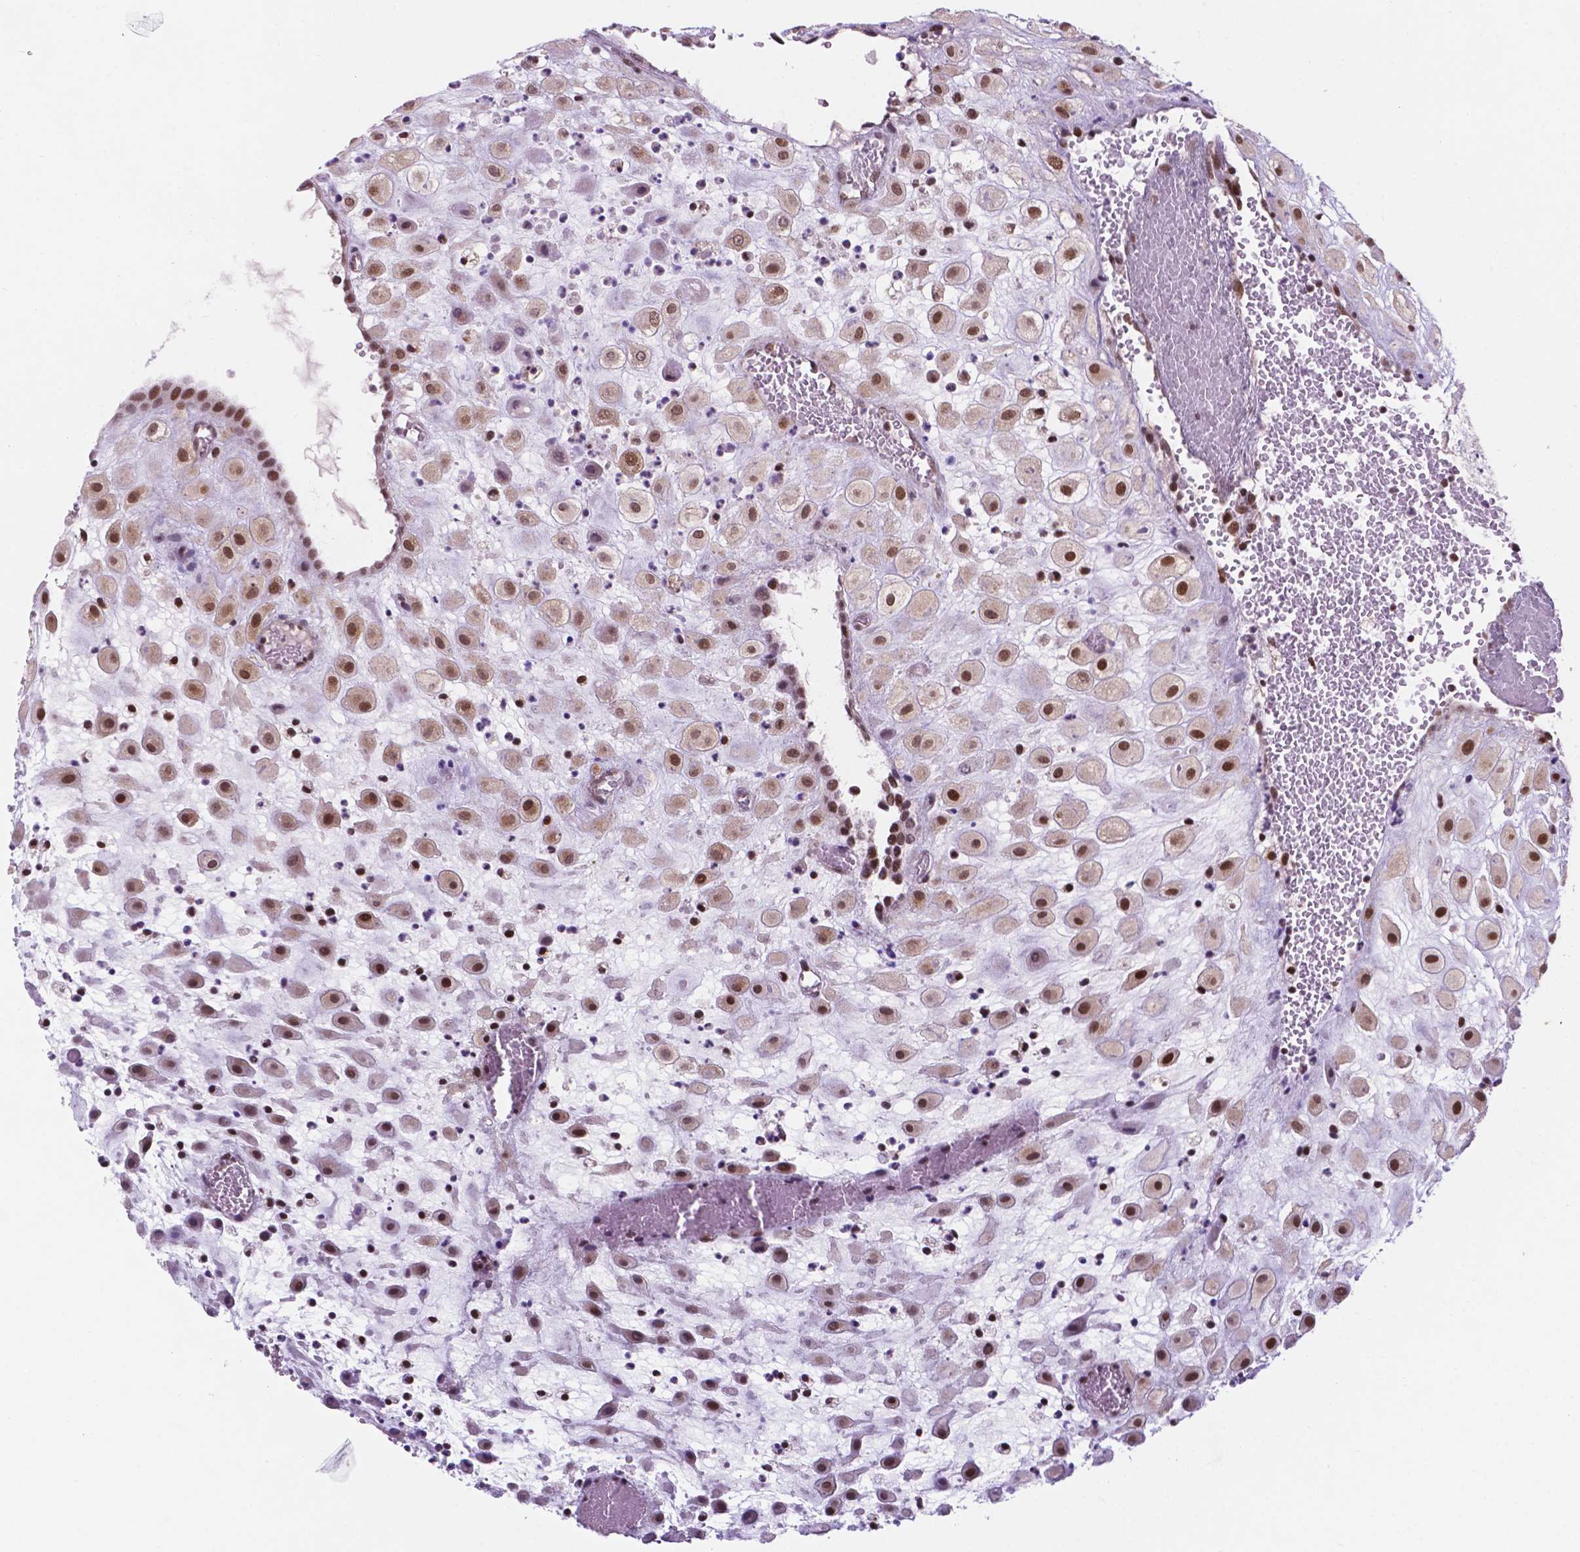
{"staining": {"intensity": "strong", "quantity": ">75%", "location": "nuclear"}, "tissue": "placenta", "cell_type": "Decidual cells", "image_type": "normal", "snomed": [{"axis": "morphology", "description": "Normal tissue, NOS"}, {"axis": "topography", "description": "Placenta"}], "caption": "This histopathology image displays immunohistochemistry staining of normal placenta, with high strong nuclear expression in approximately >75% of decidual cells.", "gene": "PER2", "patient": {"sex": "female", "age": 24}}